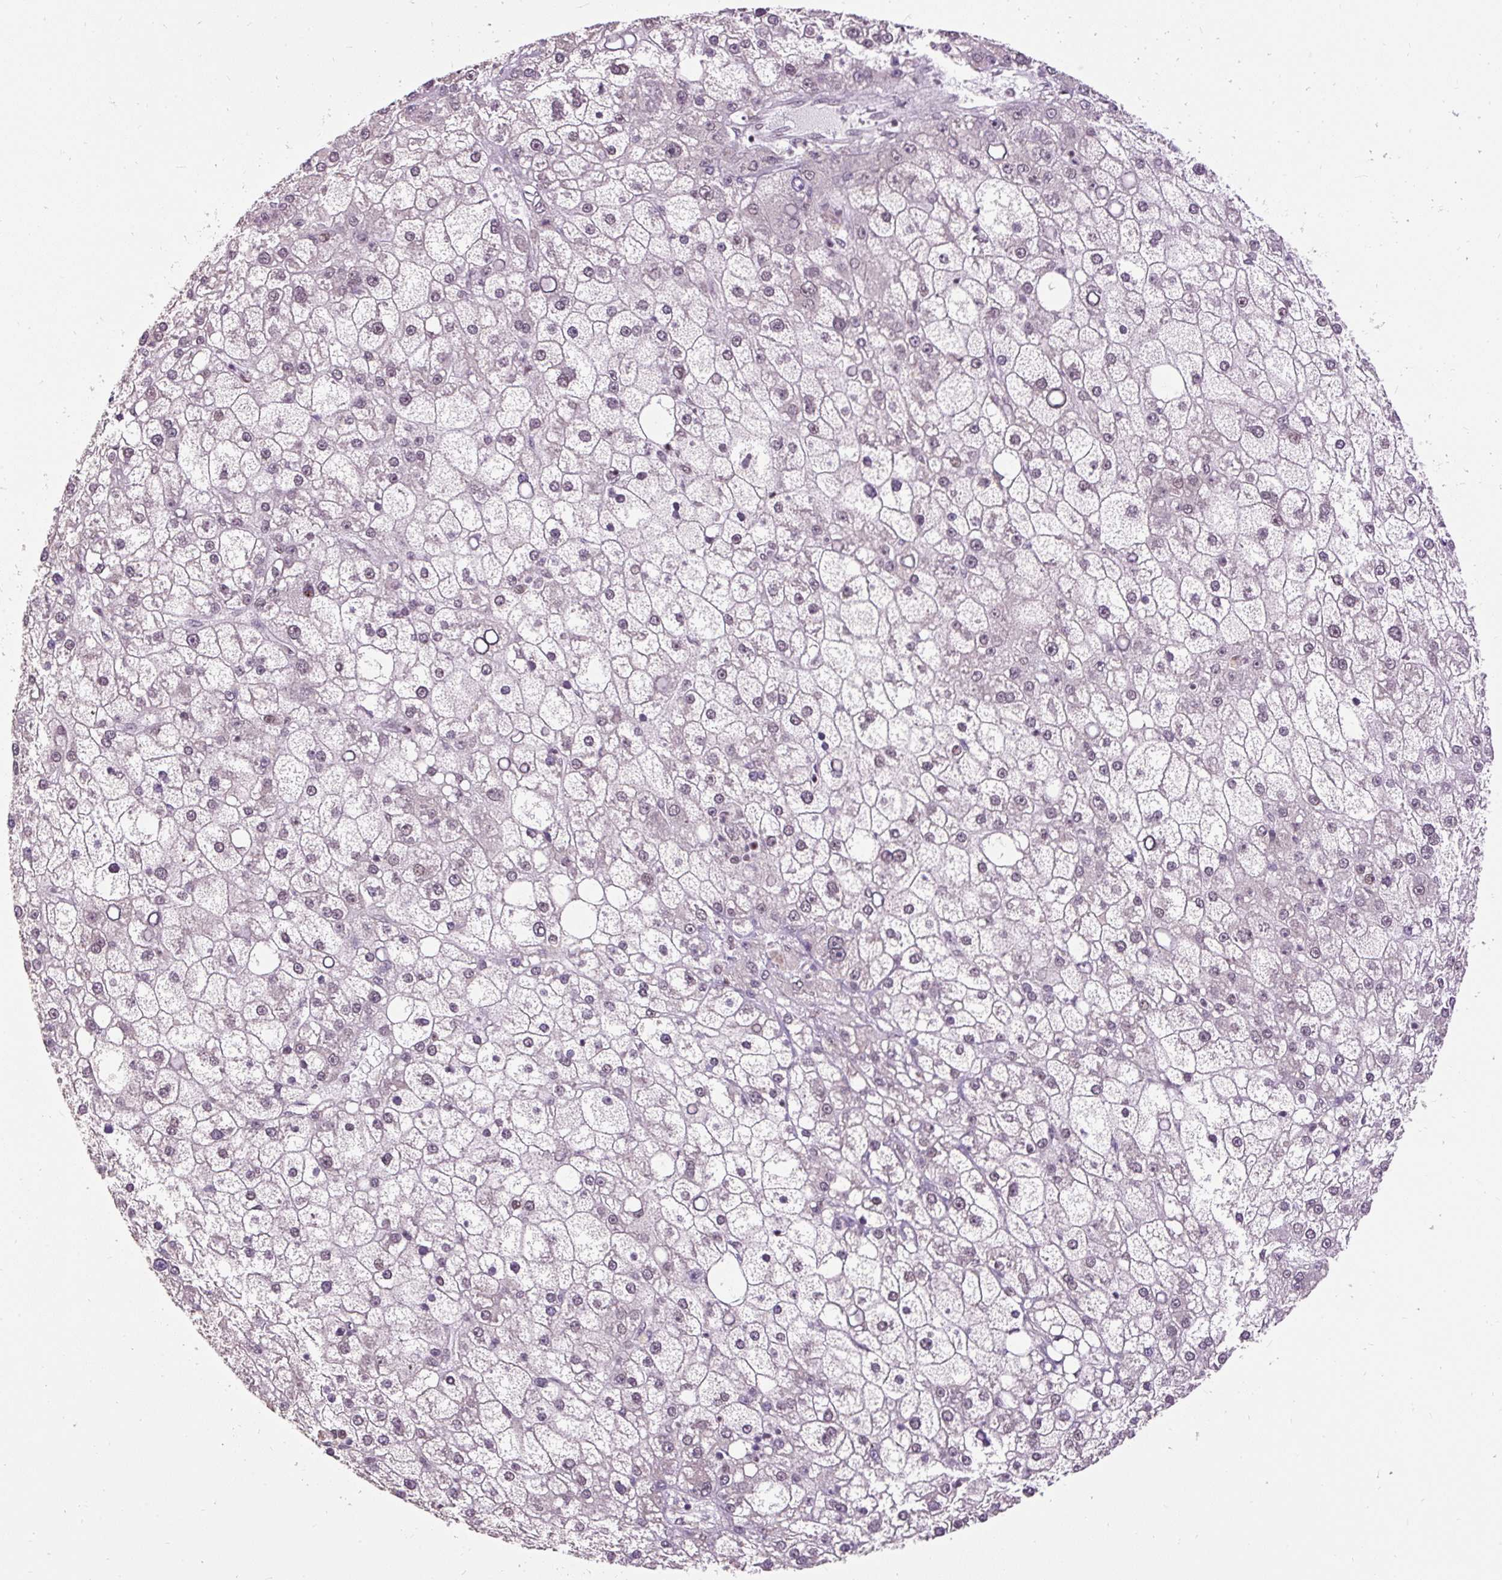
{"staining": {"intensity": "weak", "quantity": "25%-75%", "location": "nuclear"}, "tissue": "liver cancer", "cell_type": "Tumor cells", "image_type": "cancer", "snomed": [{"axis": "morphology", "description": "Carcinoma, Hepatocellular, NOS"}, {"axis": "topography", "description": "Liver"}], "caption": "This image demonstrates liver hepatocellular carcinoma stained with immunohistochemistry (IHC) to label a protein in brown. The nuclear of tumor cells show weak positivity for the protein. Nuclei are counter-stained blue.", "gene": "ZNF672", "patient": {"sex": "male", "age": 67}}